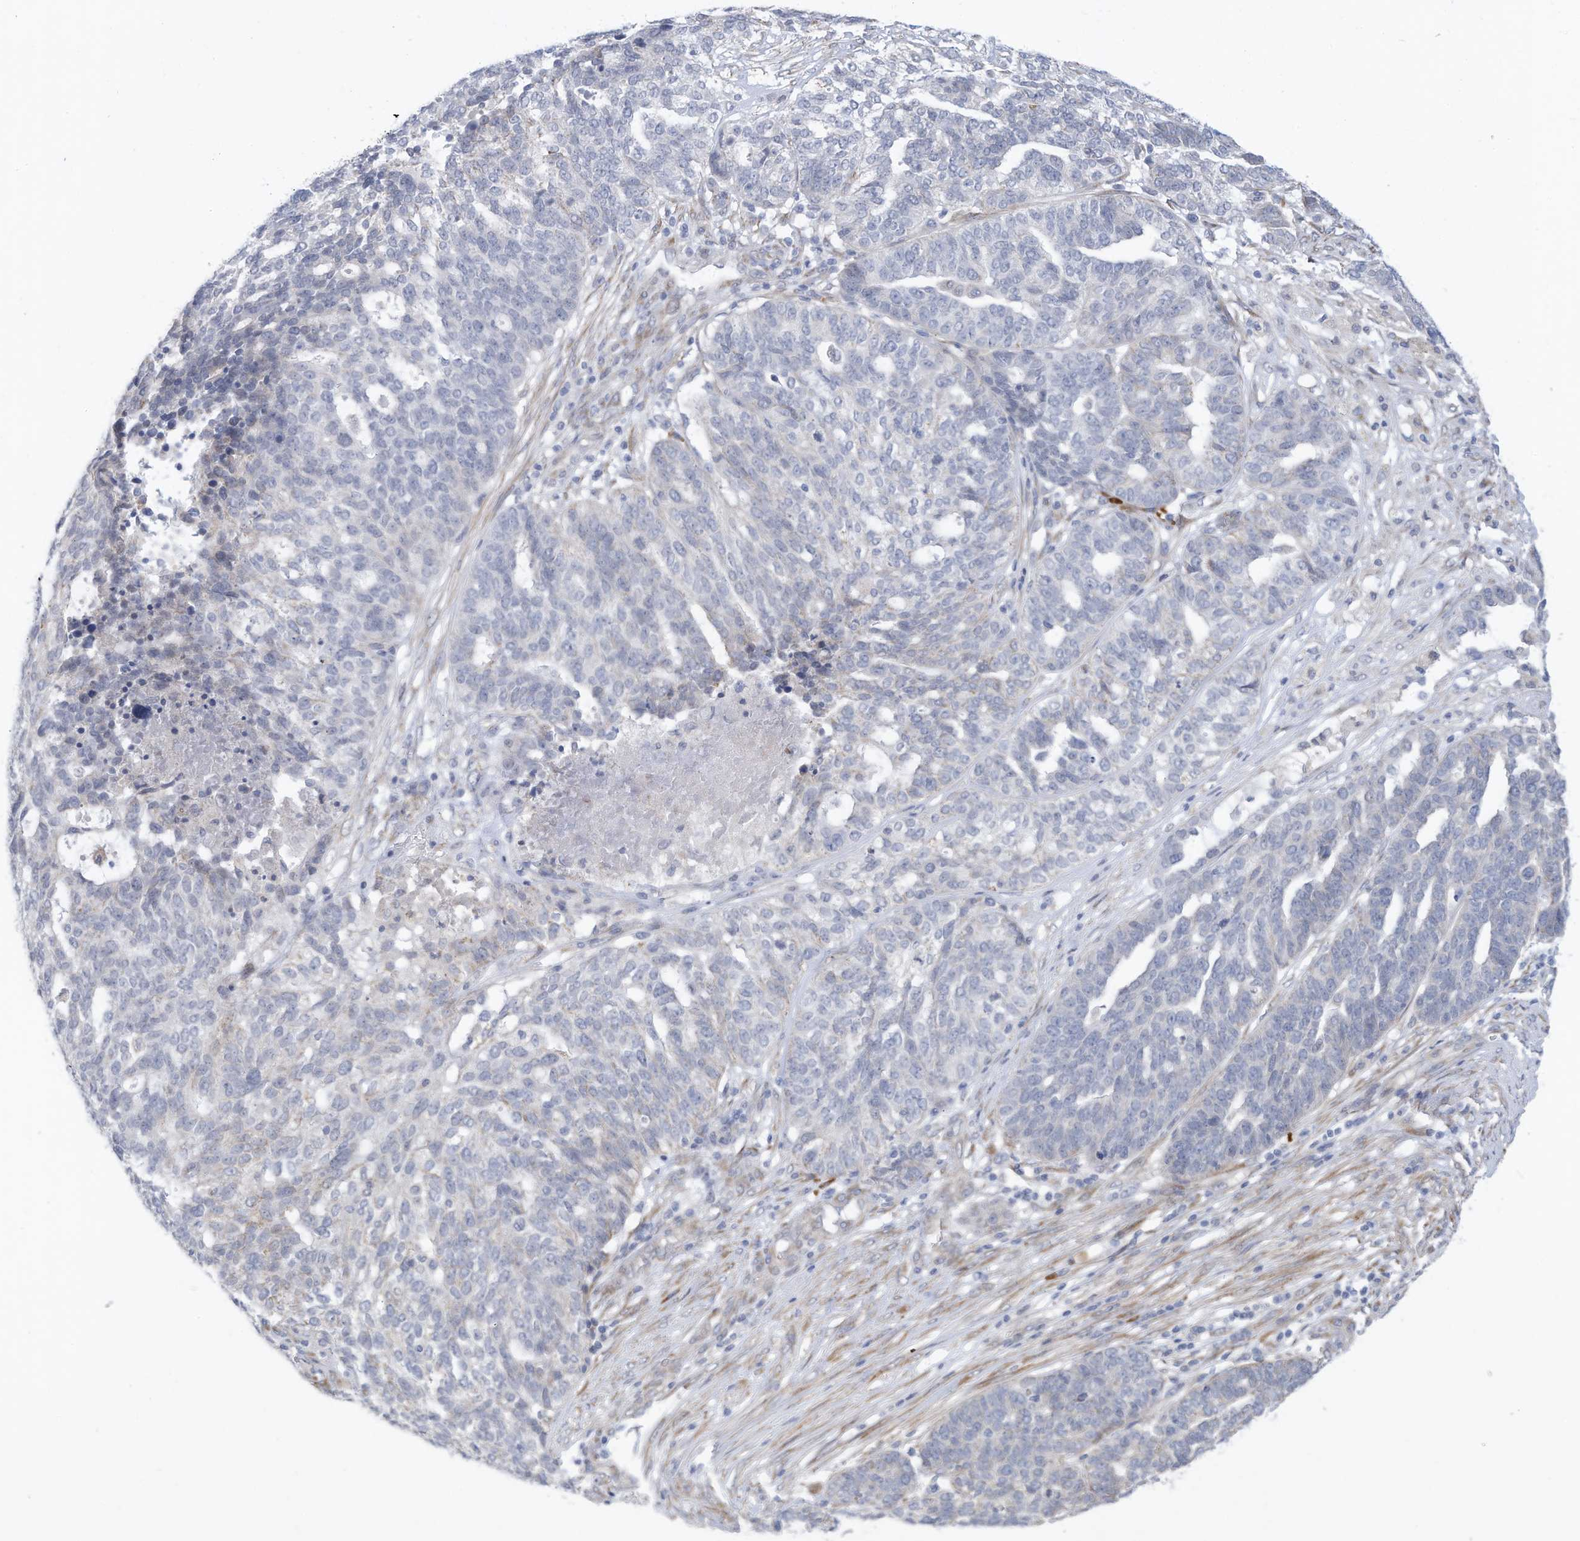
{"staining": {"intensity": "negative", "quantity": "none", "location": "none"}, "tissue": "ovarian cancer", "cell_type": "Tumor cells", "image_type": "cancer", "snomed": [{"axis": "morphology", "description": "Cystadenocarcinoma, serous, NOS"}, {"axis": "topography", "description": "Ovary"}], "caption": "There is no significant expression in tumor cells of ovarian cancer (serous cystadenocarcinoma).", "gene": "ZNF292", "patient": {"sex": "female", "age": 59}}